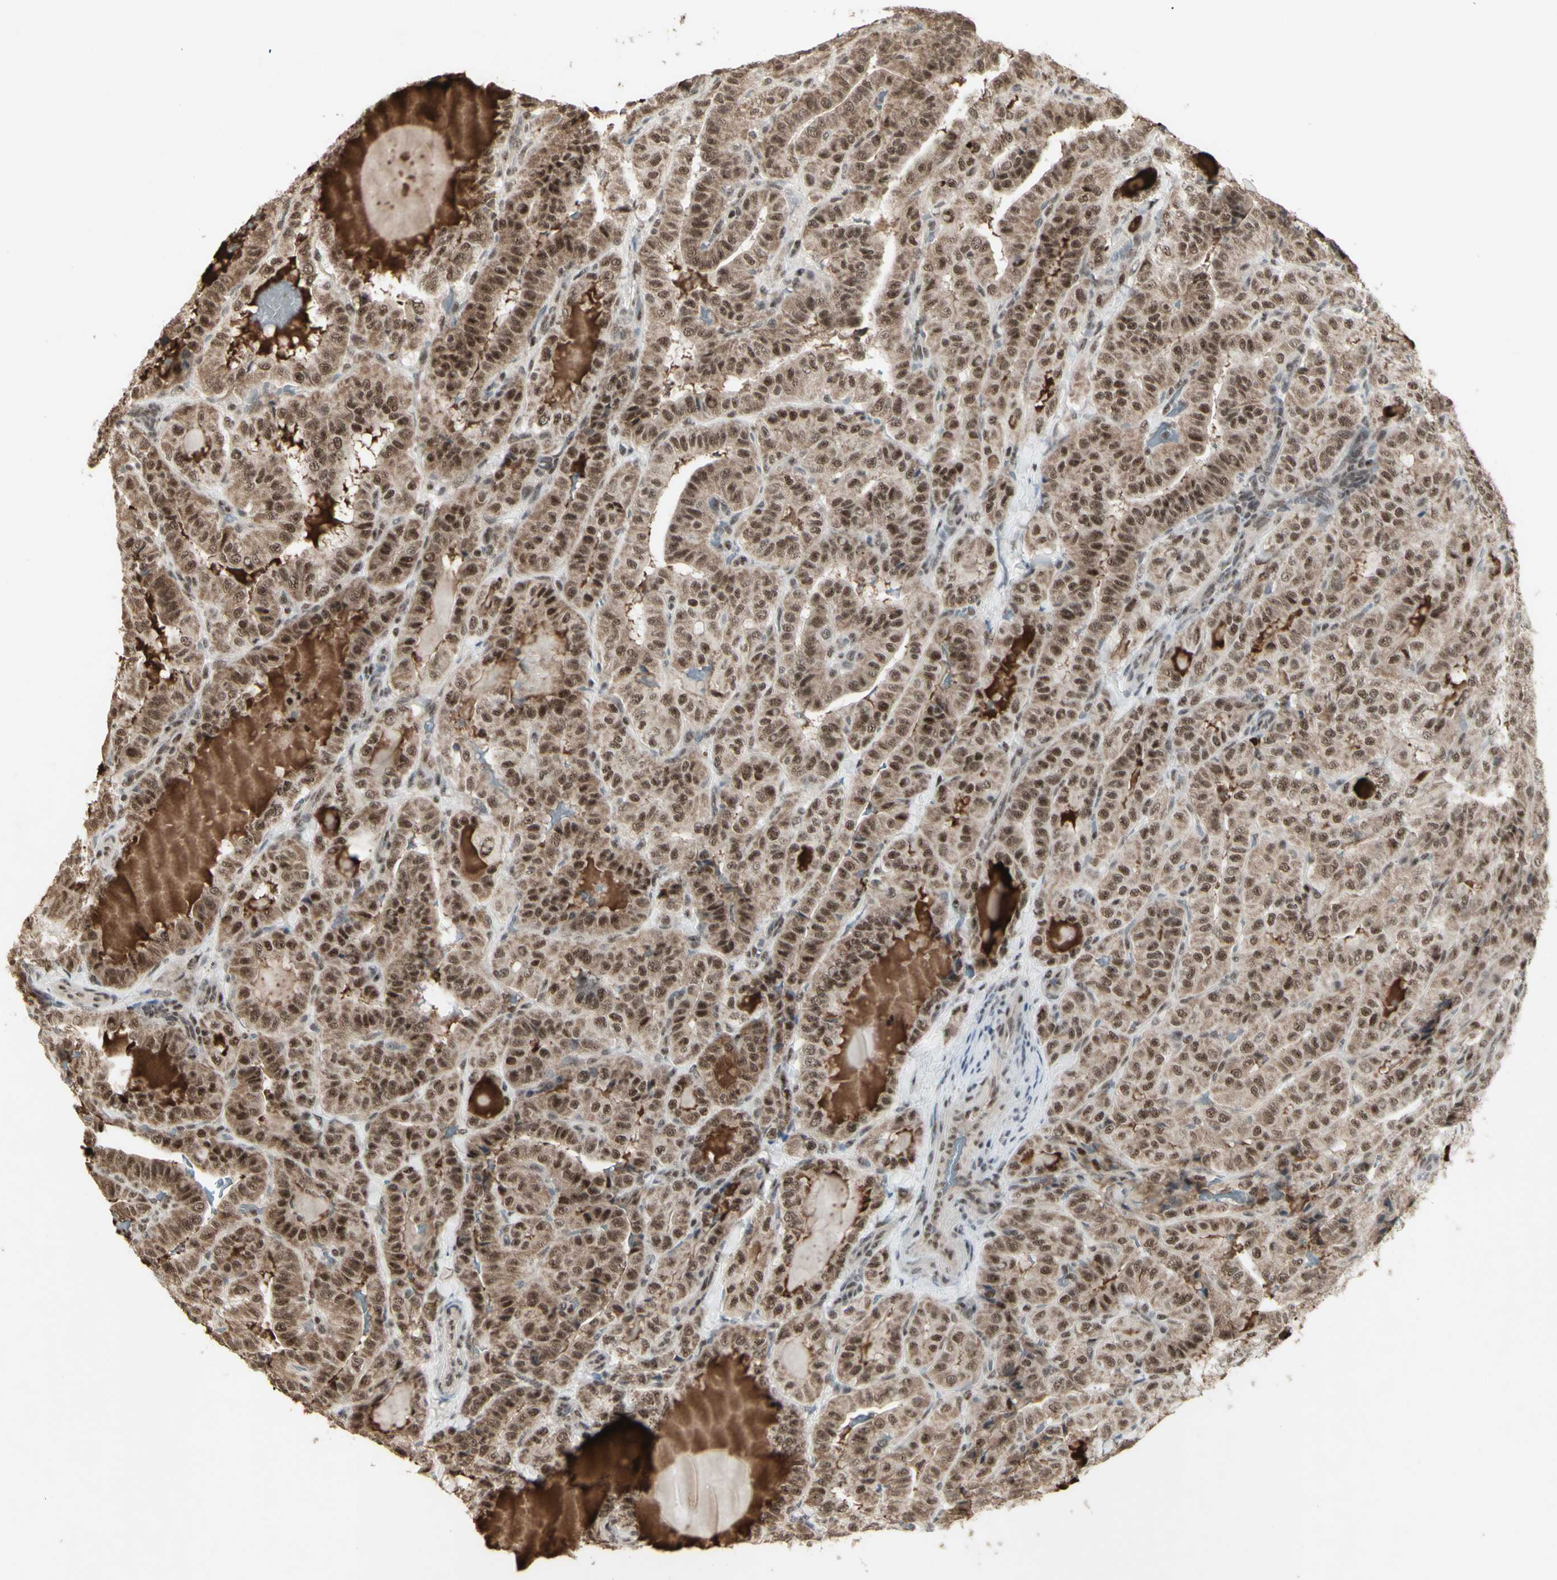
{"staining": {"intensity": "moderate", "quantity": ">75%", "location": "cytoplasmic/membranous,nuclear"}, "tissue": "thyroid cancer", "cell_type": "Tumor cells", "image_type": "cancer", "snomed": [{"axis": "morphology", "description": "Papillary adenocarcinoma, NOS"}, {"axis": "topography", "description": "Thyroid gland"}], "caption": "An image of thyroid papillary adenocarcinoma stained for a protein shows moderate cytoplasmic/membranous and nuclear brown staining in tumor cells.", "gene": "CCNT1", "patient": {"sex": "male", "age": 77}}